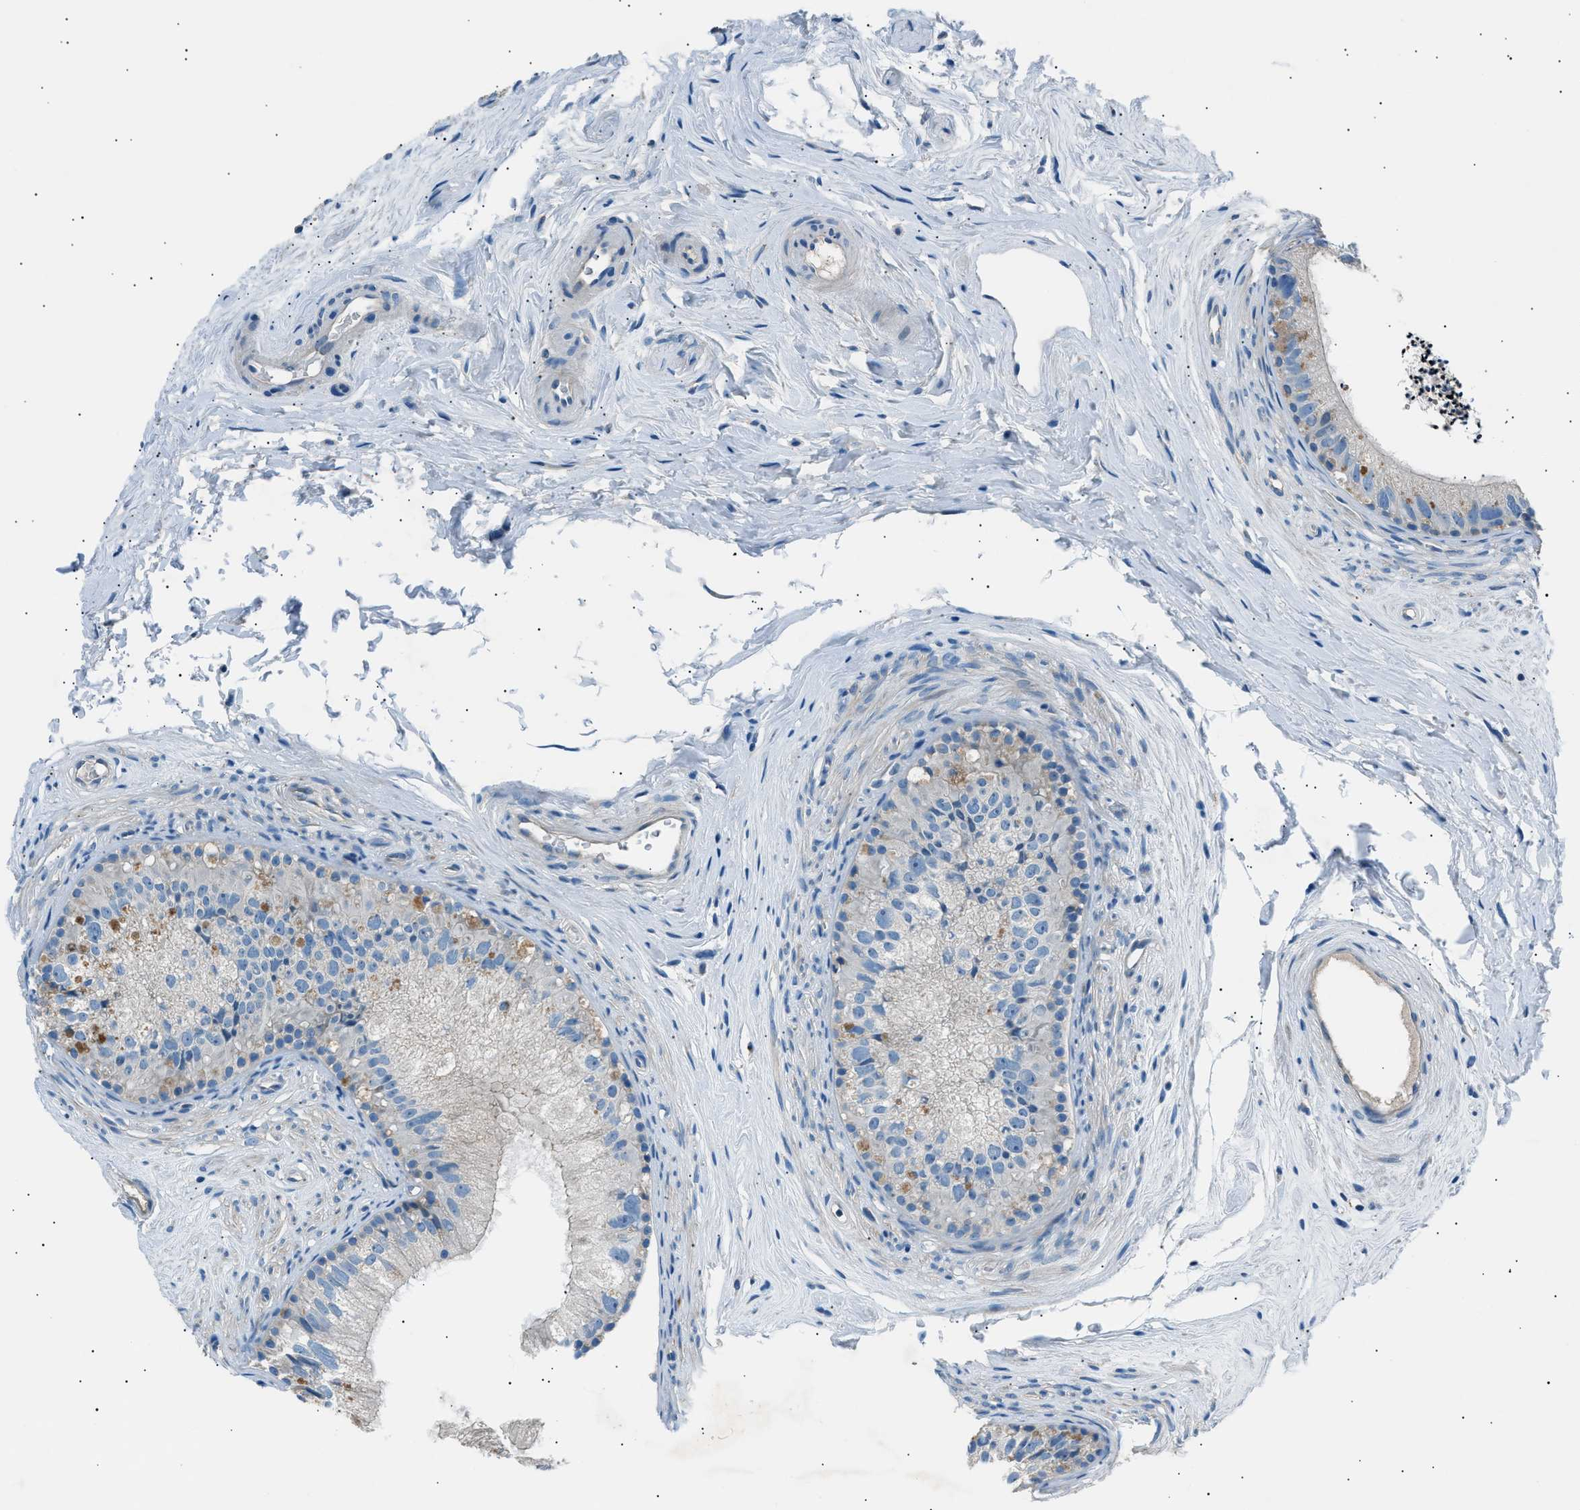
{"staining": {"intensity": "moderate", "quantity": "<25%", "location": "cytoplasmic/membranous"}, "tissue": "epididymis", "cell_type": "Glandular cells", "image_type": "normal", "snomed": [{"axis": "morphology", "description": "Normal tissue, NOS"}, {"axis": "topography", "description": "Epididymis"}], "caption": "The micrograph displays immunohistochemical staining of benign epididymis. There is moderate cytoplasmic/membranous expression is present in approximately <25% of glandular cells.", "gene": "LRRC37B", "patient": {"sex": "male", "age": 56}}